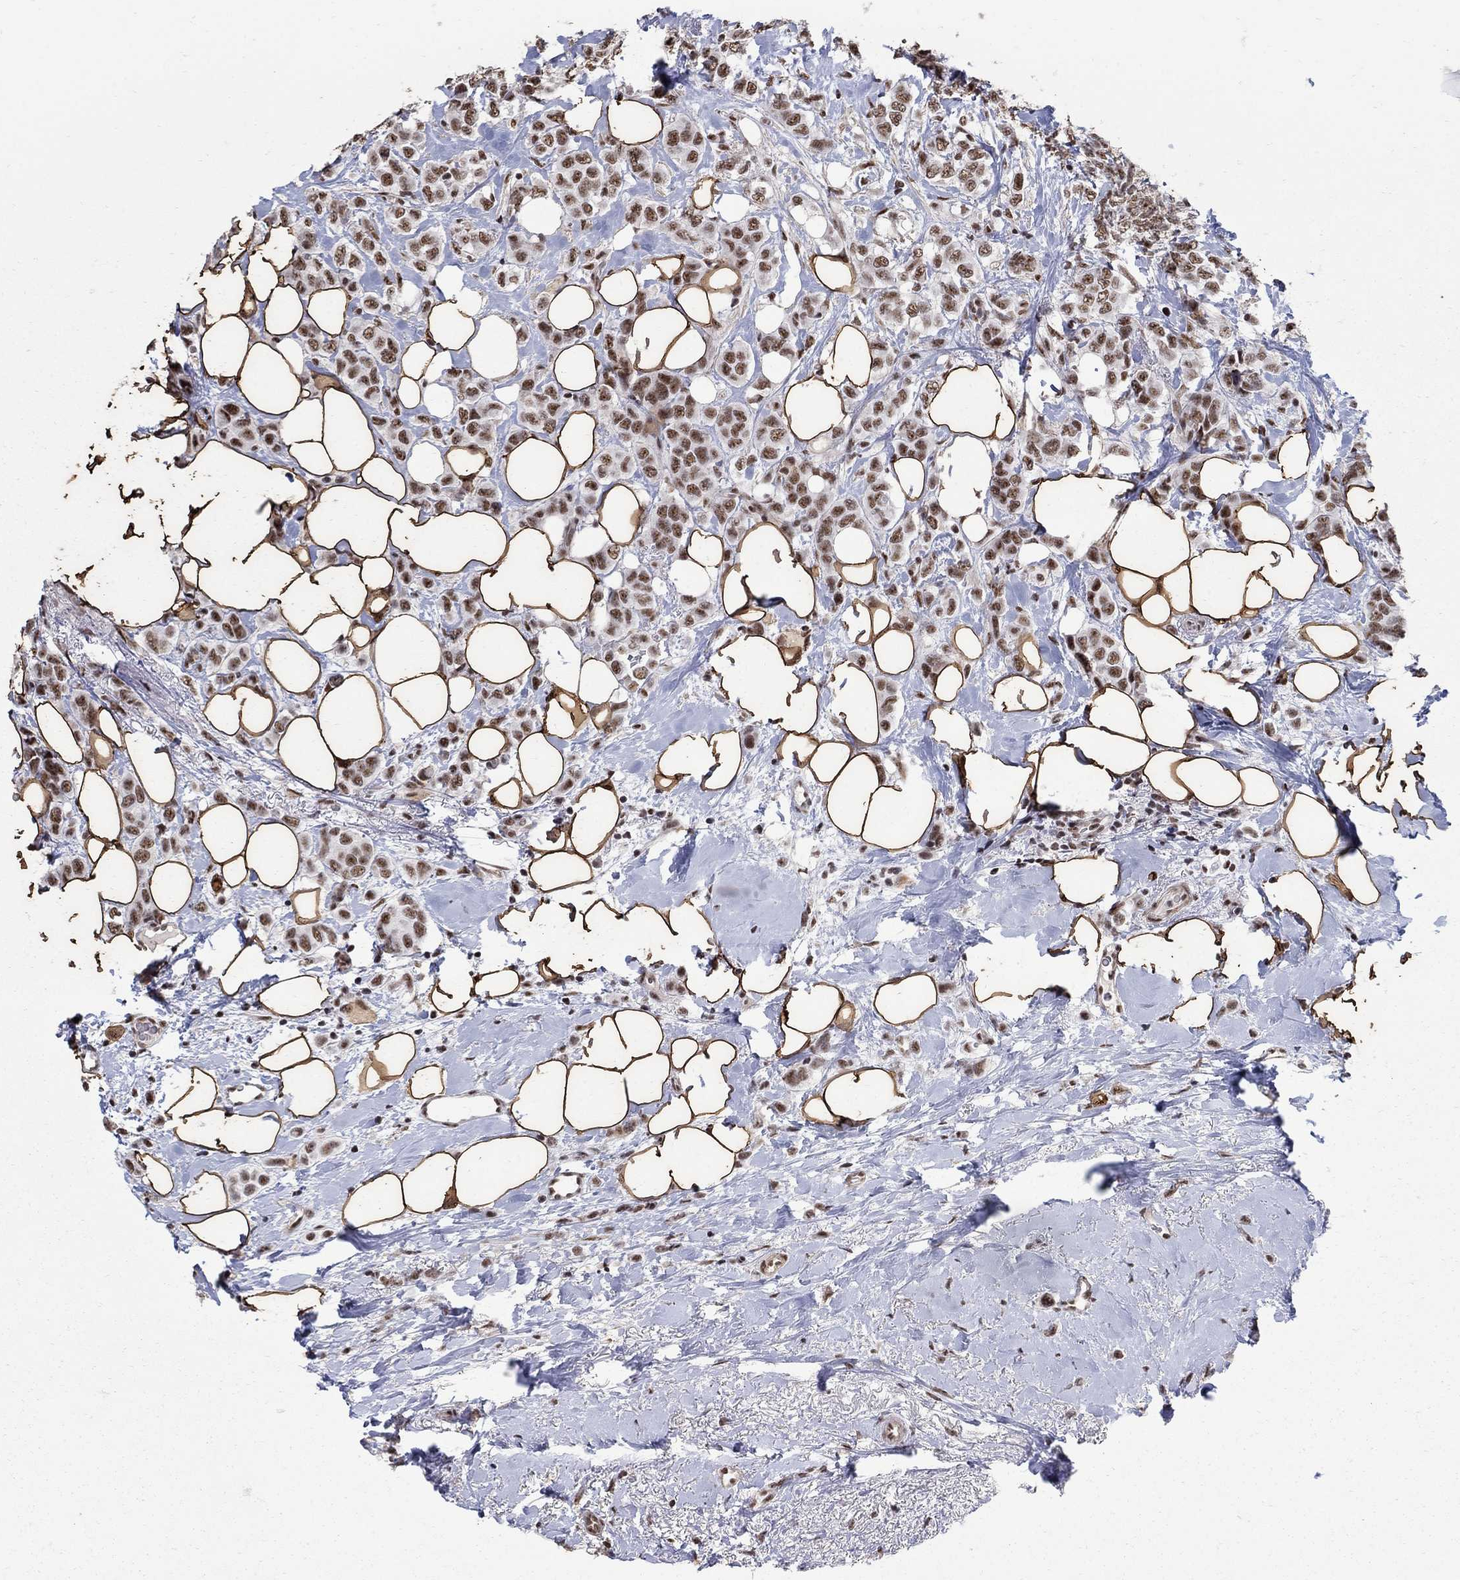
{"staining": {"intensity": "moderate", "quantity": ">75%", "location": "nuclear"}, "tissue": "breast cancer", "cell_type": "Tumor cells", "image_type": "cancer", "snomed": [{"axis": "morphology", "description": "Lobular carcinoma"}, {"axis": "topography", "description": "Breast"}], "caption": "Moderate nuclear protein expression is present in approximately >75% of tumor cells in lobular carcinoma (breast). The staining was performed using DAB, with brown indicating positive protein expression. Nuclei are stained blue with hematoxylin.", "gene": "PNISR", "patient": {"sex": "female", "age": 66}}